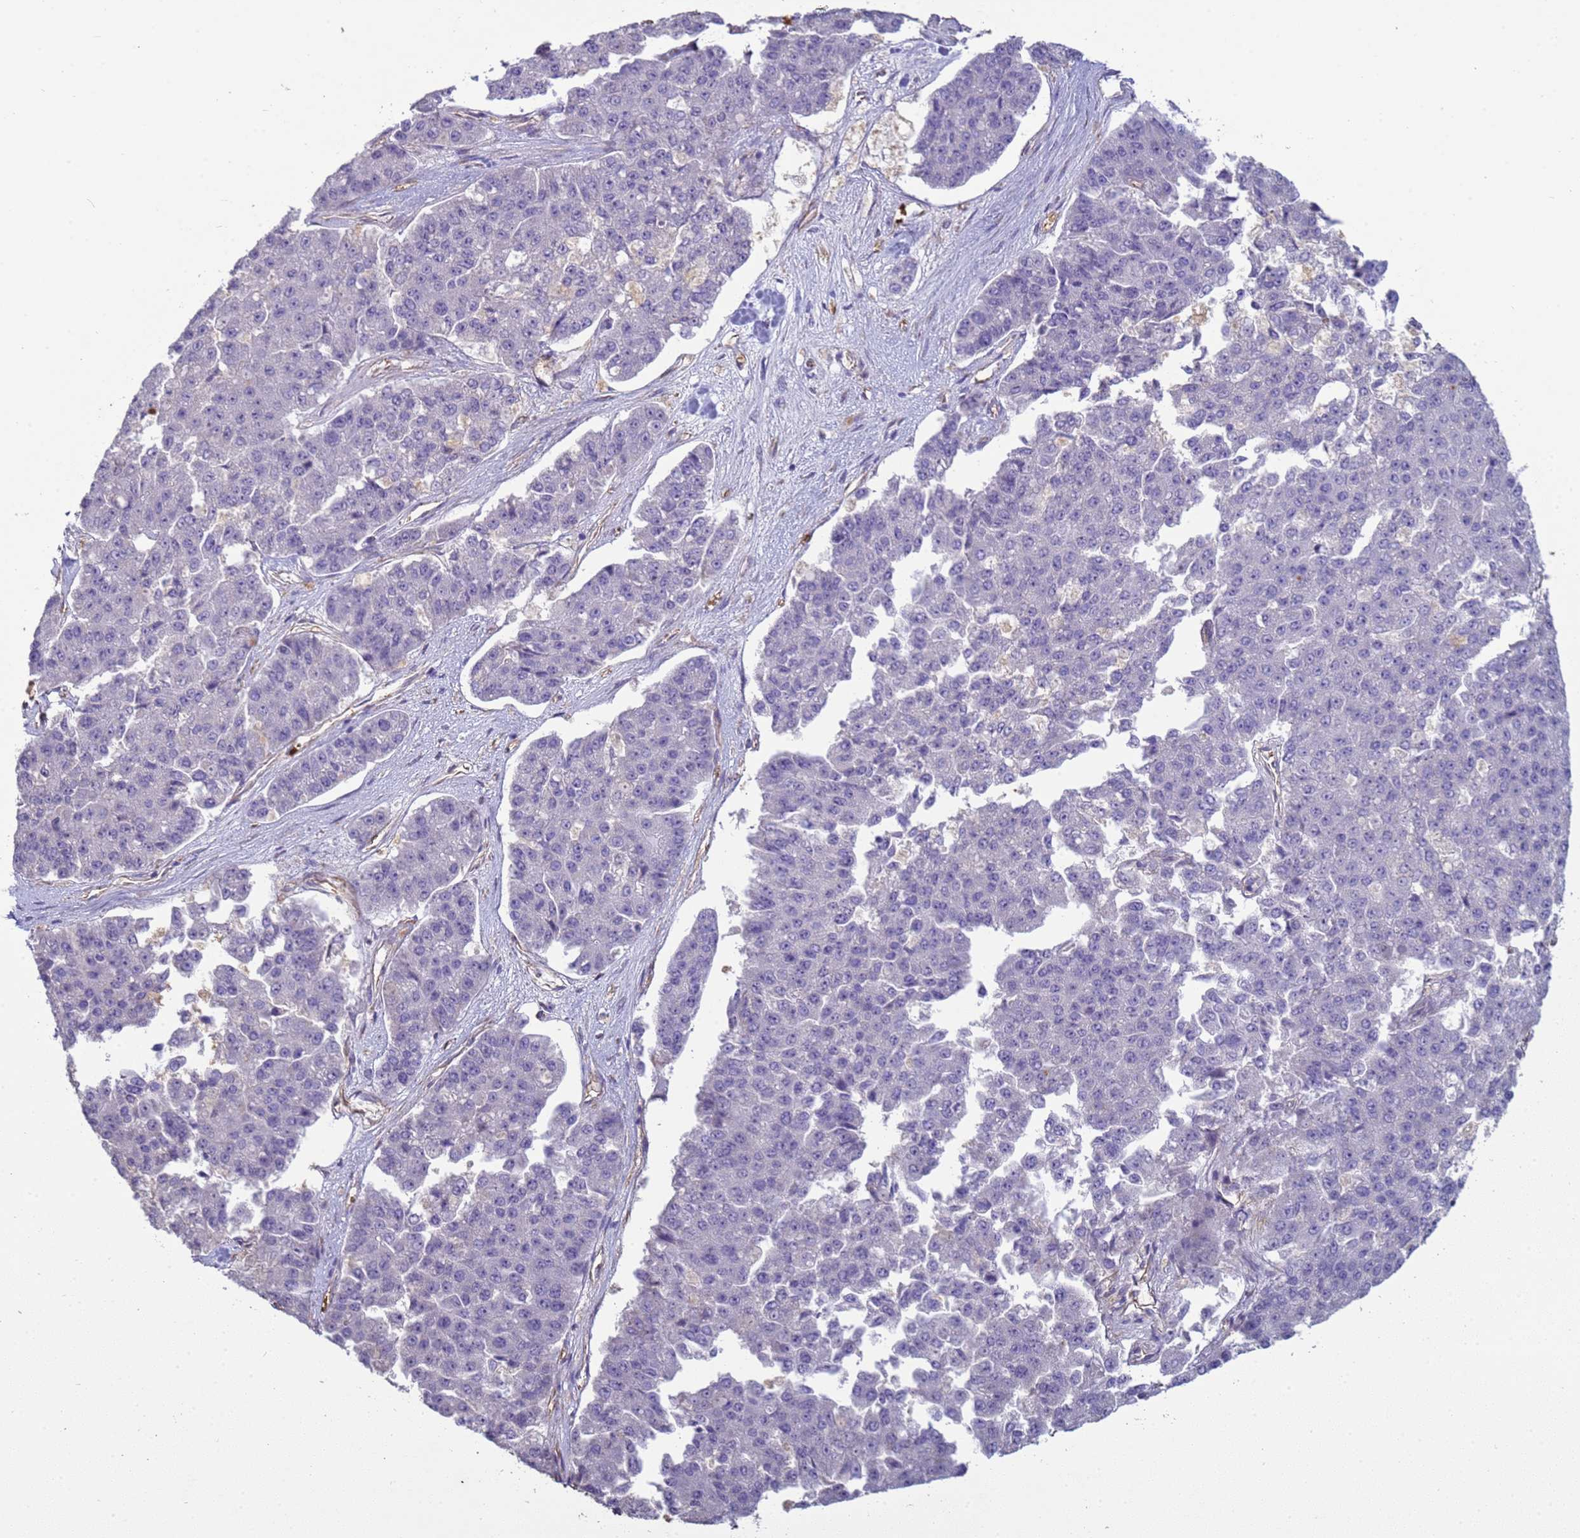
{"staining": {"intensity": "negative", "quantity": "none", "location": "none"}, "tissue": "pancreatic cancer", "cell_type": "Tumor cells", "image_type": "cancer", "snomed": [{"axis": "morphology", "description": "Adenocarcinoma, NOS"}, {"axis": "topography", "description": "Pancreas"}], "caption": "High magnification brightfield microscopy of pancreatic cancer stained with DAB (3,3'-diaminobenzidine) (brown) and counterstained with hematoxylin (blue): tumor cells show no significant expression.", "gene": "SGIP1", "patient": {"sex": "male", "age": 50}}